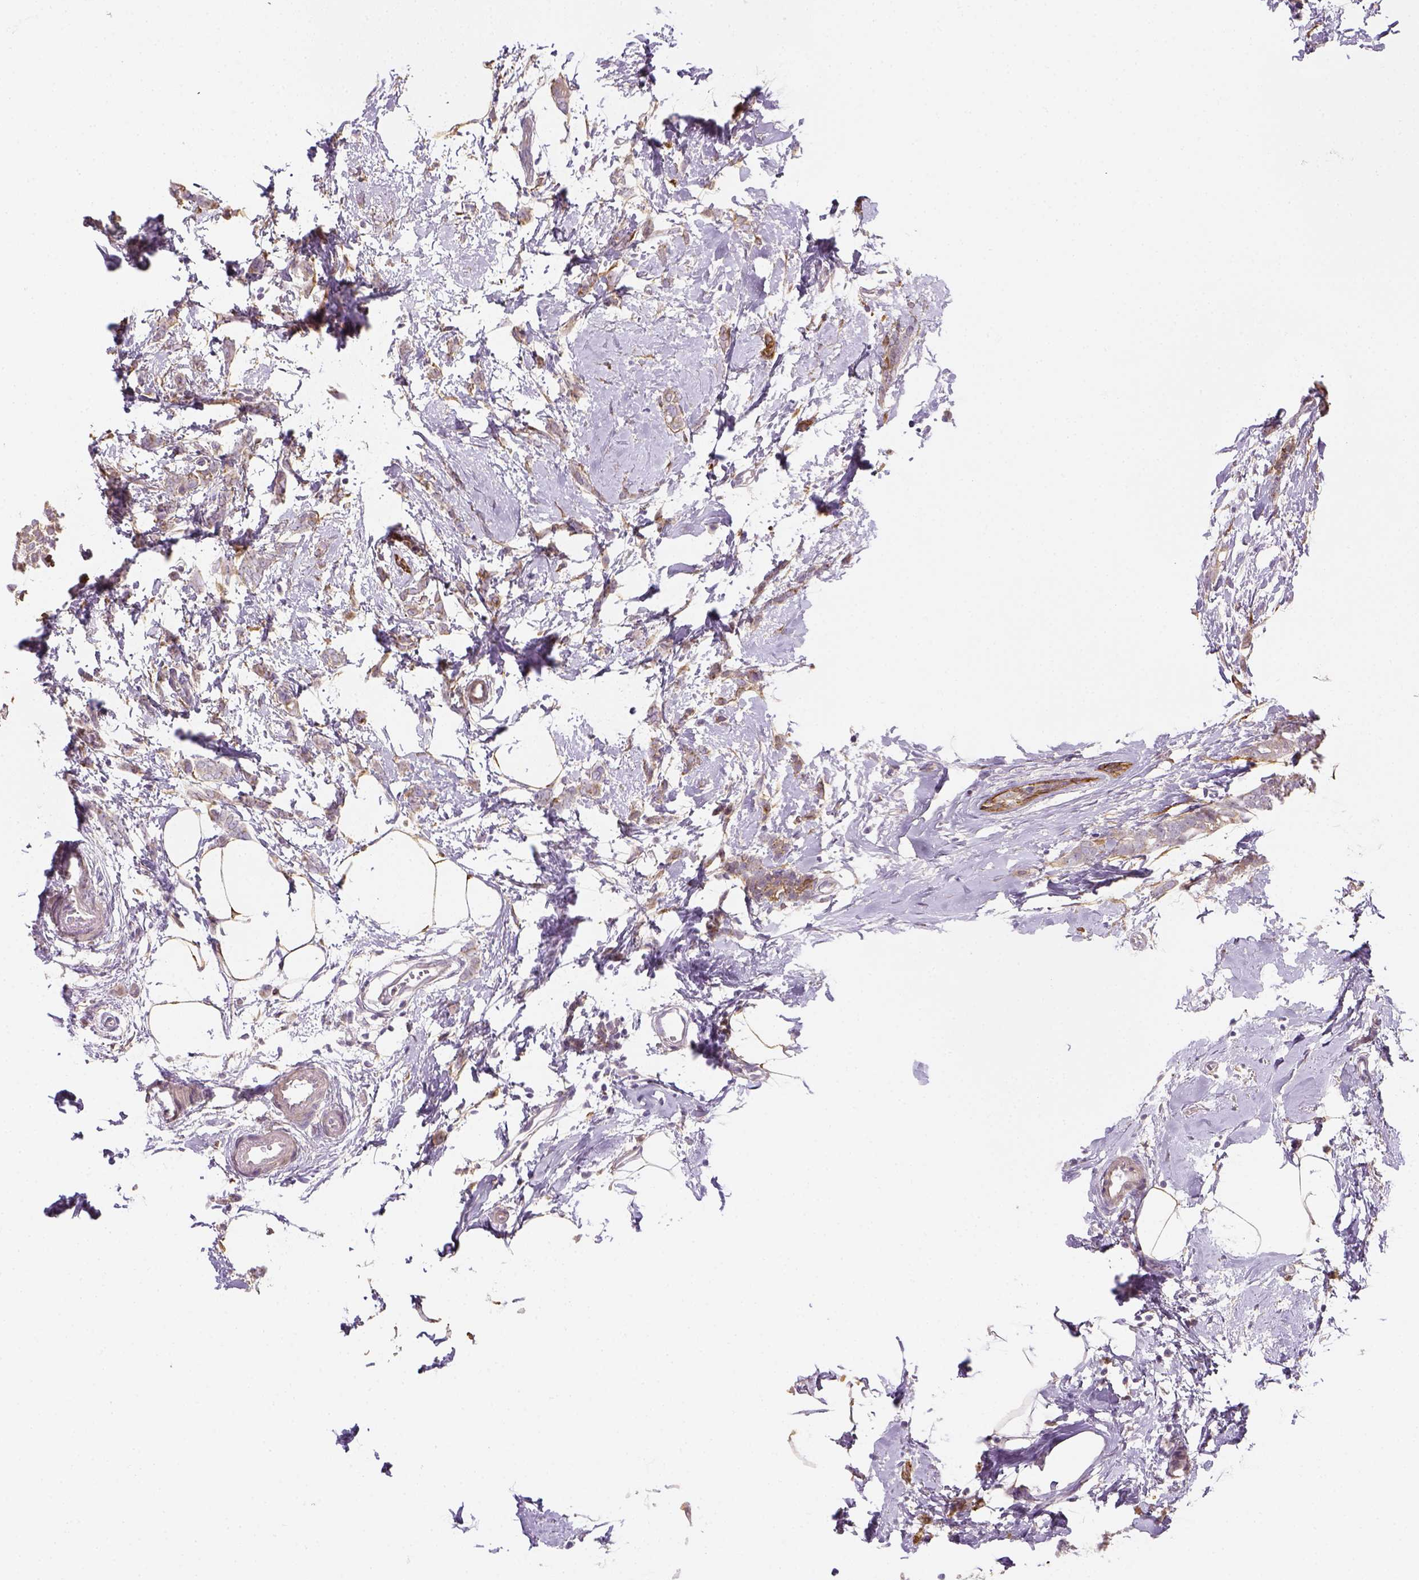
{"staining": {"intensity": "weak", "quantity": ">75%", "location": "cytoplasmic/membranous"}, "tissue": "breast cancer", "cell_type": "Tumor cells", "image_type": "cancer", "snomed": [{"axis": "morphology", "description": "Duct carcinoma"}, {"axis": "topography", "description": "Breast"}], "caption": "Weak cytoplasmic/membranous staining for a protein is present in about >75% of tumor cells of breast cancer using immunohistochemistry (IHC).", "gene": "CACNB1", "patient": {"sex": "female", "age": 40}}